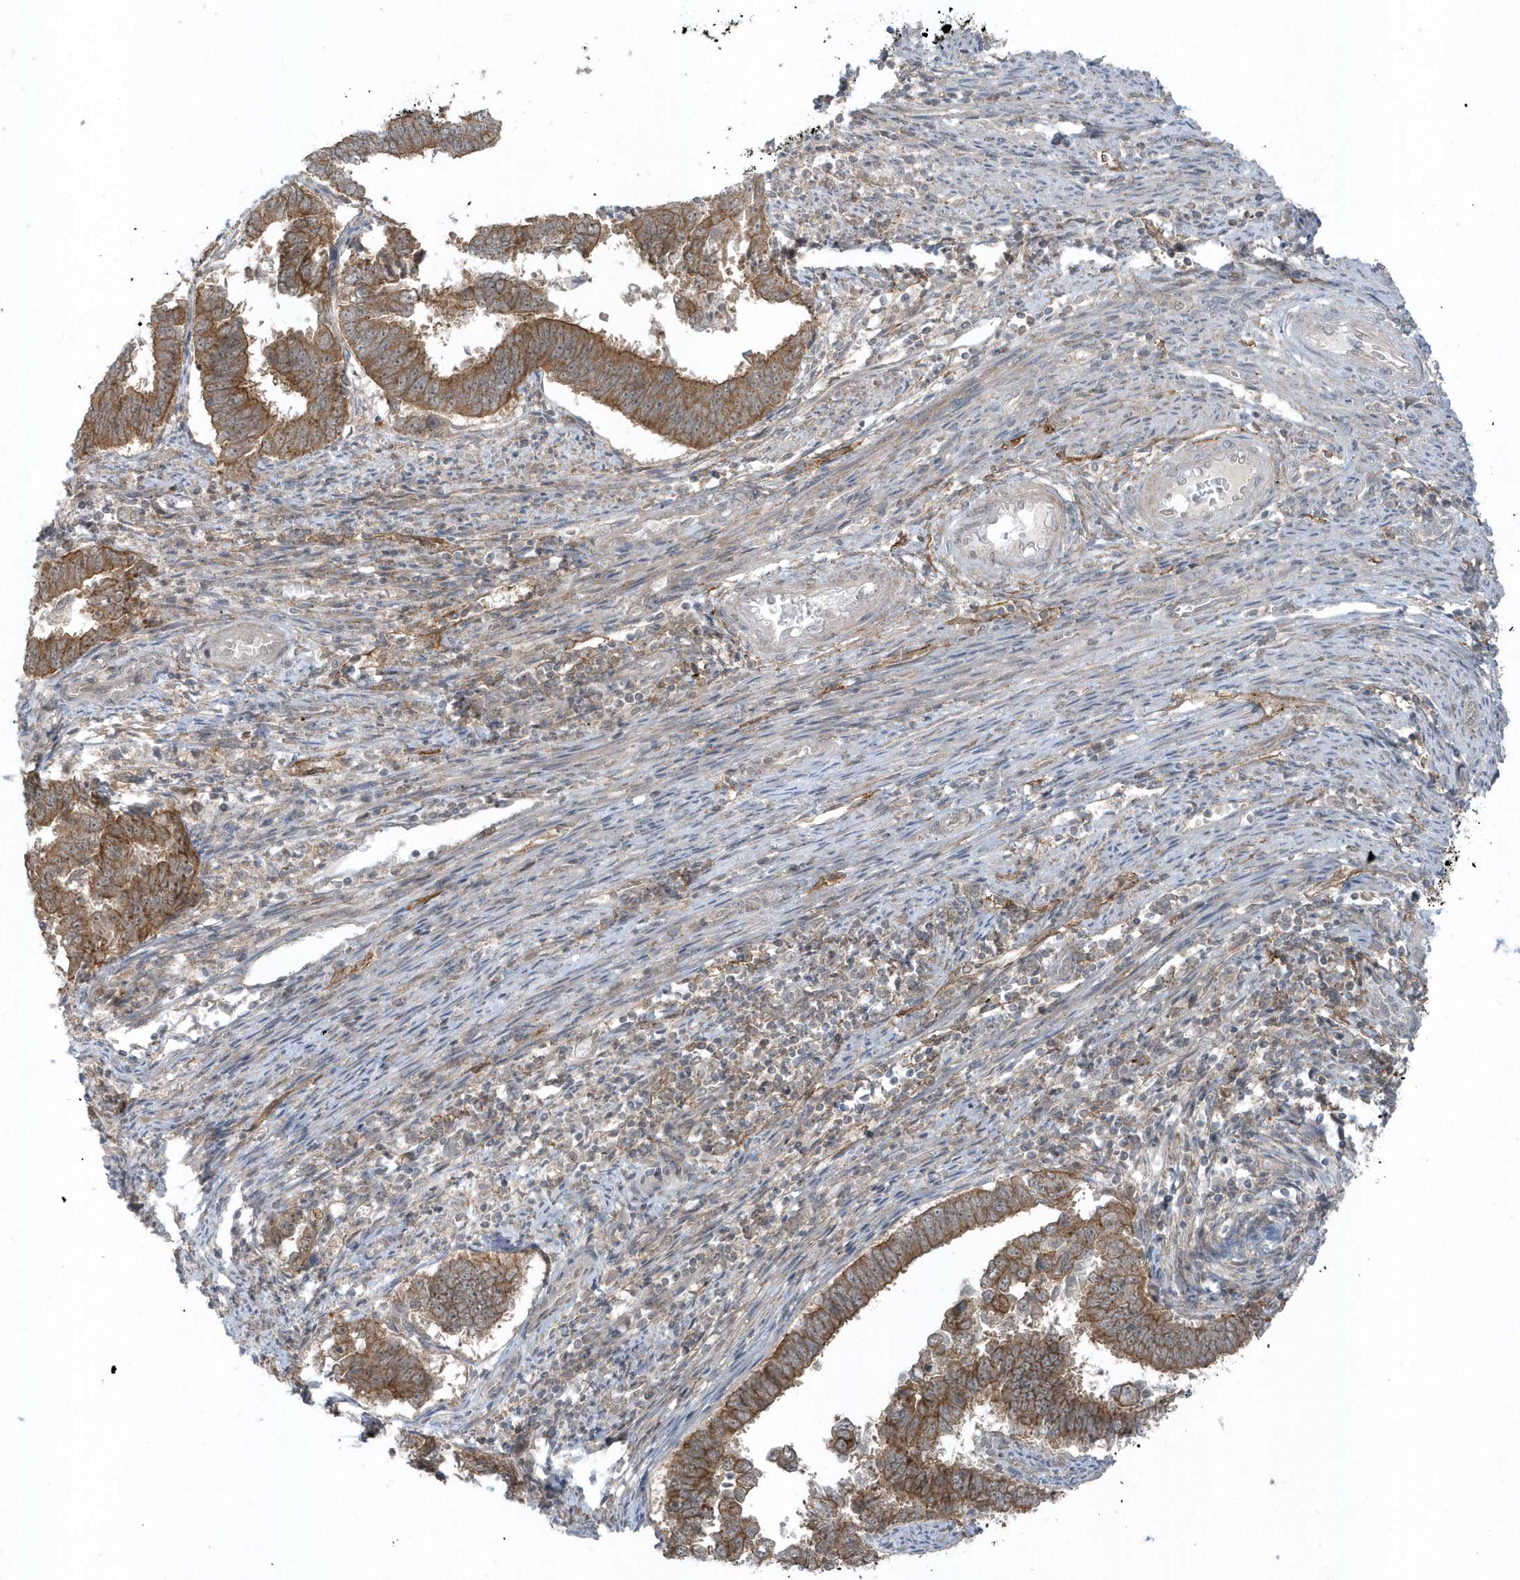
{"staining": {"intensity": "moderate", "quantity": ">75%", "location": "cytoplasmic/membranous"}, "tissue": "endometrial cancer", "cell_type": "Tumor cells", "image_type": "cancer", "snomed": [{"axis": "morphology", "description": "Adenocarcinoma, NOS"}, {"axis": "topography", "description": "Endometrium"}], "caption": "Human endometrial cancer (adenocarcinoma) stained with a protein marker exhibits moderate staining in tumor cells.", "gene": "PARD3B", "patient": {"sex": "female", "age": 75}}